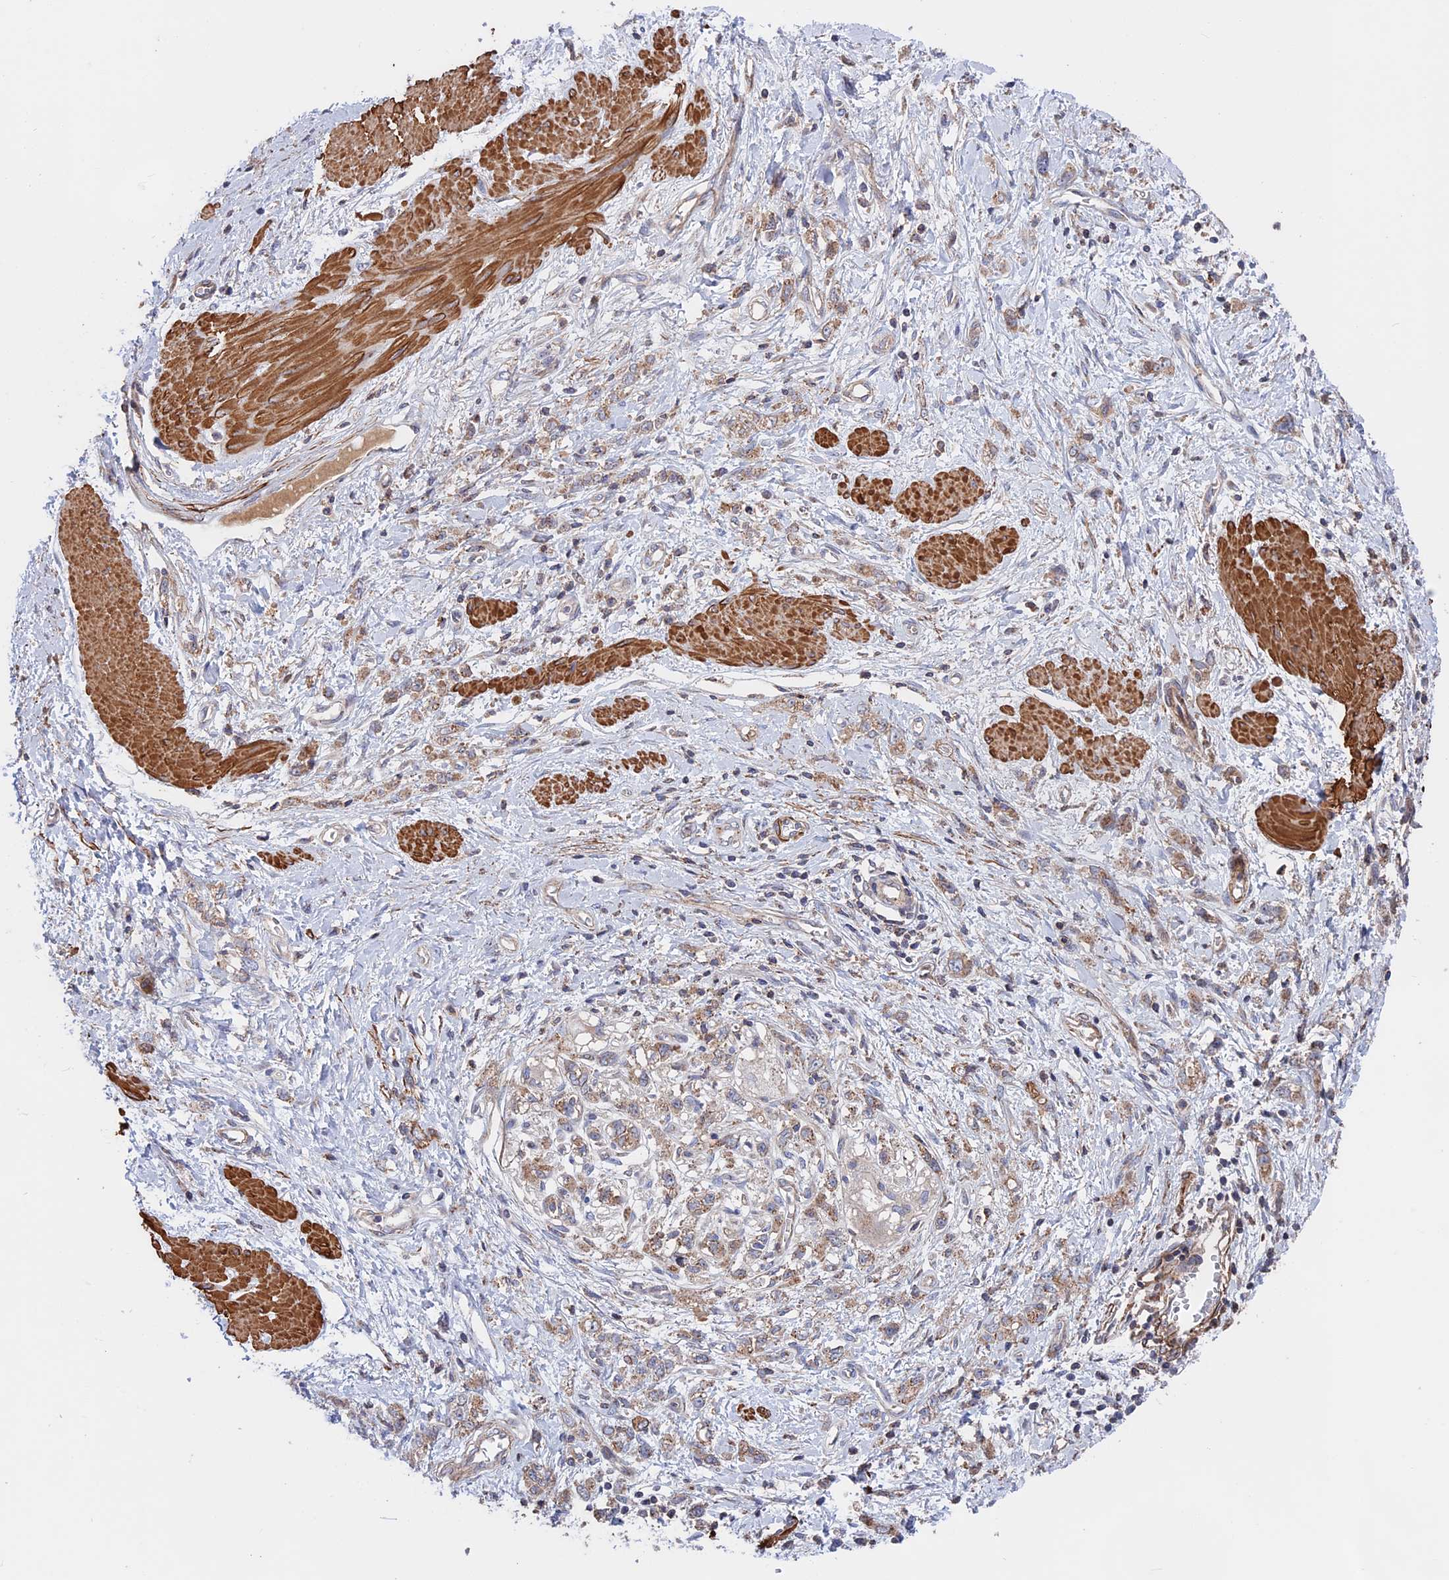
{"staining": {"intensity": "weak", "quantity": ">75%", "location": "cytoplasmic/membranous"}, "tissue": "stomach cancer", "cell_type": "Tumor cells", "image_type": "cancer", "snomed": [{"axis": "morphology", "description": "Adenocarcinoma, NOS"}, {"axis": "topography", "description": "Stomach"}], "caption": "Weak cytoplasmic/membranous protein expression is seen in approximately >75% of tumor cells in stomach cancer (adenocarcinoma).", "gene": "LYPD5", "patient": {"sex": "female", "age": 76}}